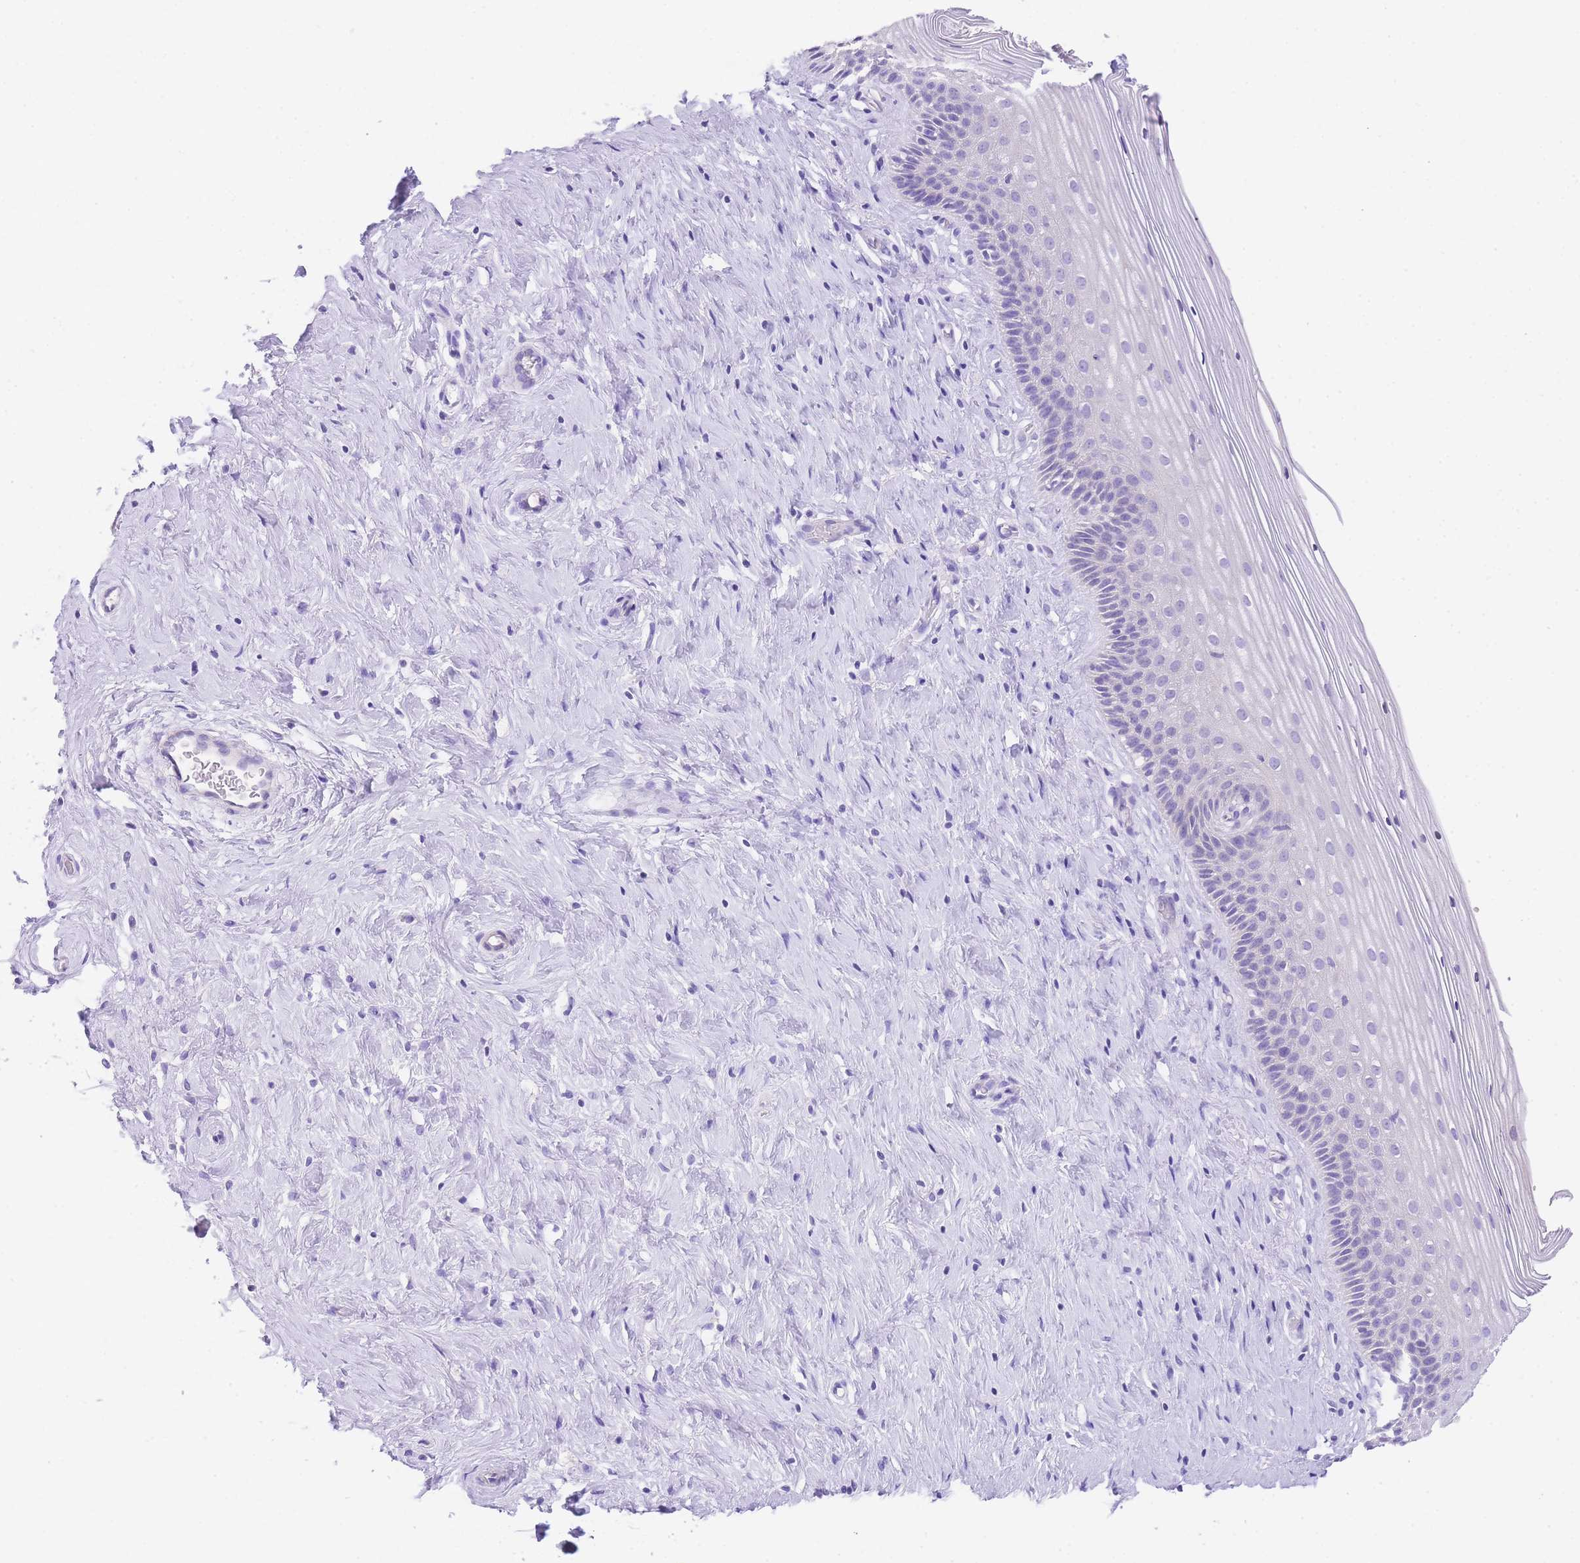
{"staining": {"intensity": "negative", "quantity": "none", "location": "none"}, "tissue": "cervix", "cell_type": "Squamous epithelial cells", "image_type": "normal", "snomed": [{"axis": "morphology", "description": "Normal tissue, NOS"}, {"axis": "topography", "description": "Cervix"}], "caption": "Normal cervix was stained to show a protein in brown. There is no significant positivity in squamous epithelial cells. The staining is performed using DAB brown chromogen with nuclei counter-stained in using hematoxylin.", "gene": "EPN2", "patient": {"sex": "female", "age": 33}}